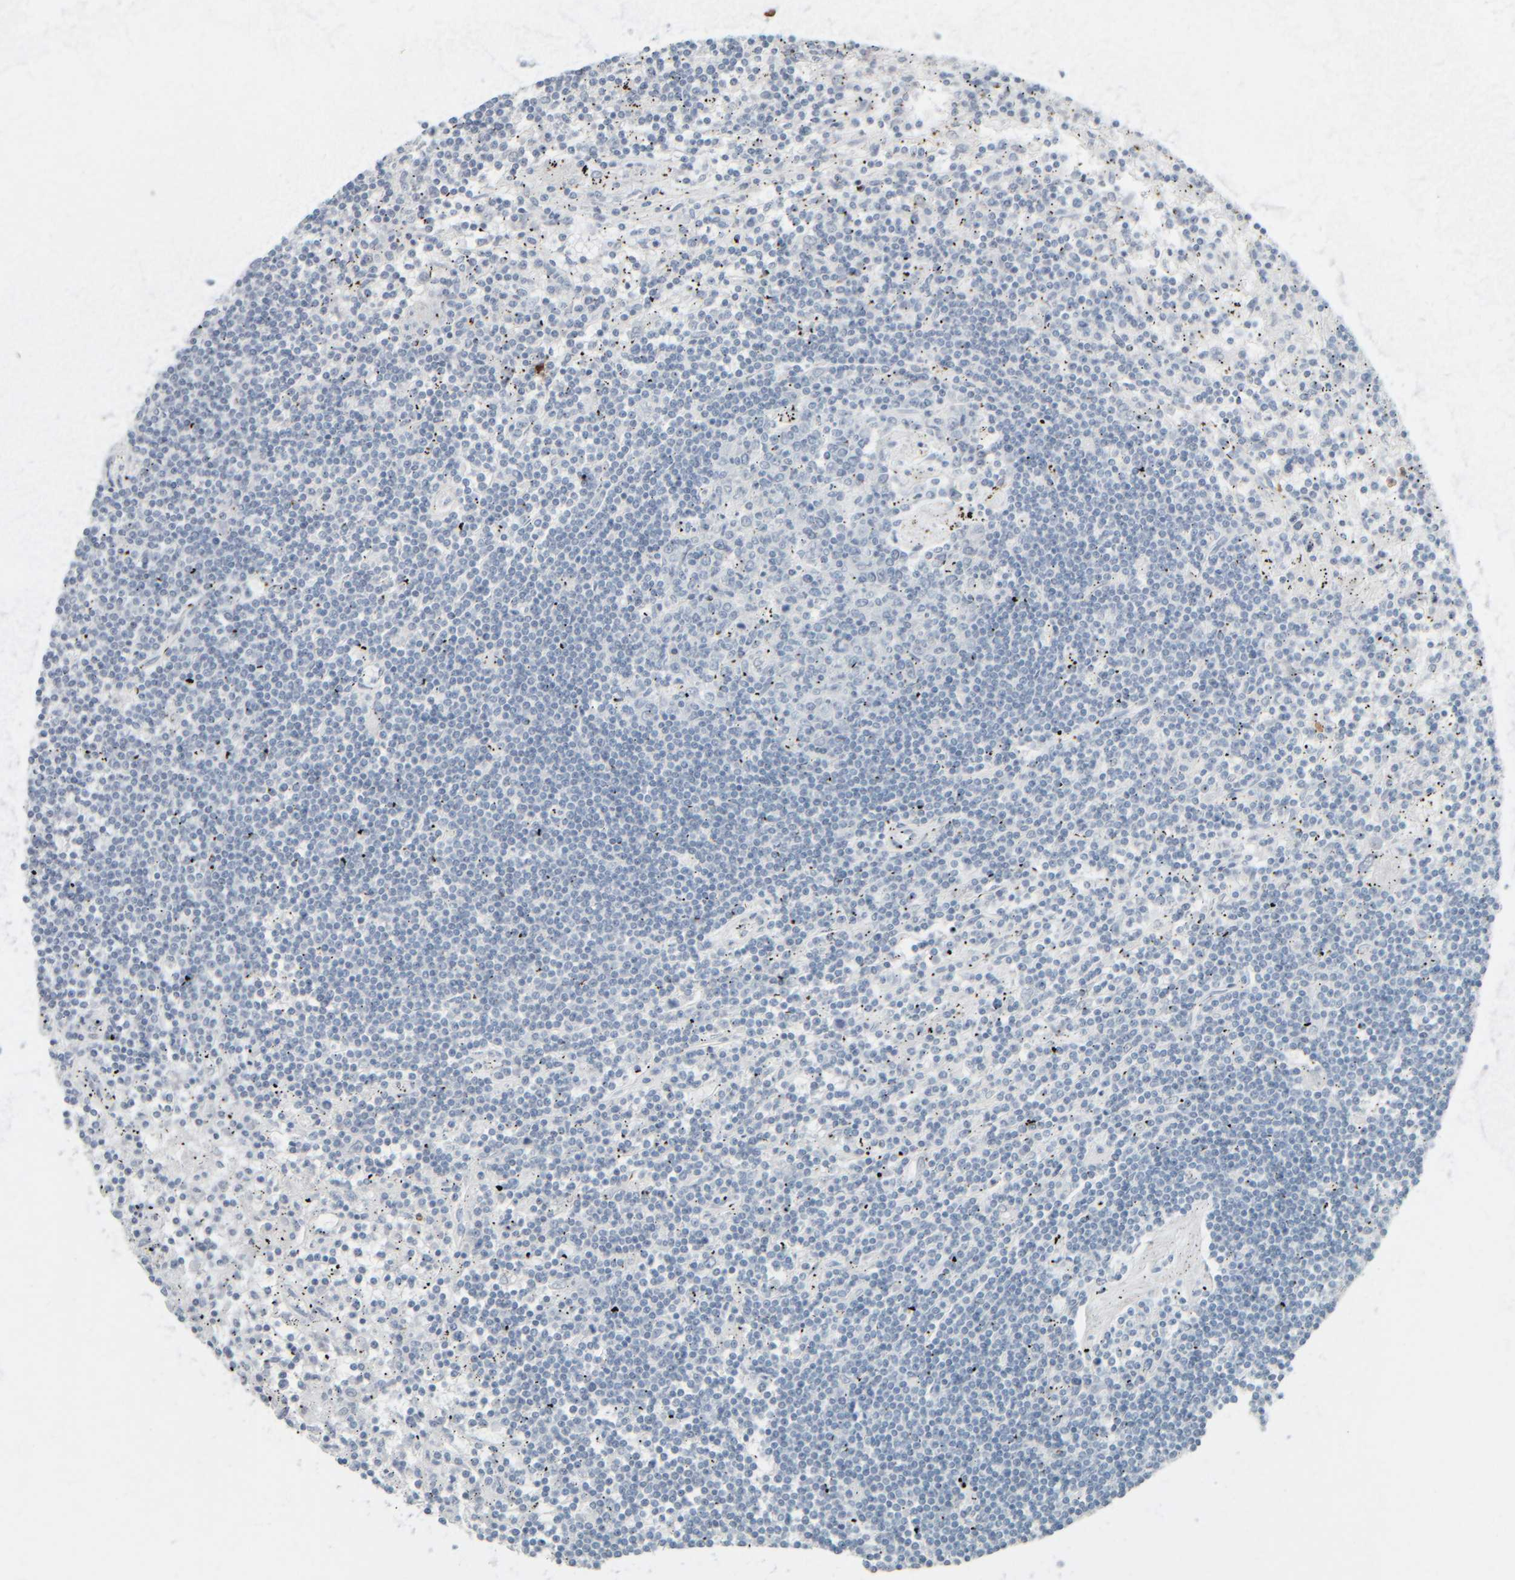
{"staining": {"intensity": "negative", "quantity": "none", "location": "none"}, "tissue": "lymphoma", "cell_type": "Tumor cells", "image_type": "cancer", "snomed": [{"axis": "morphology", "description": "Malignant lymphoma, non-Hodgkin's type, Low grade"}, {"axis": "topography", "description": "Spleen"}], "caption": "Immunohistochemical staining of low-grade malignant lymphoma, non-Hodgkin's type reveals no significant staining in tumor cells.", "gene": "TPSAB1", "patient": {"sex": "male", "age": 76}}